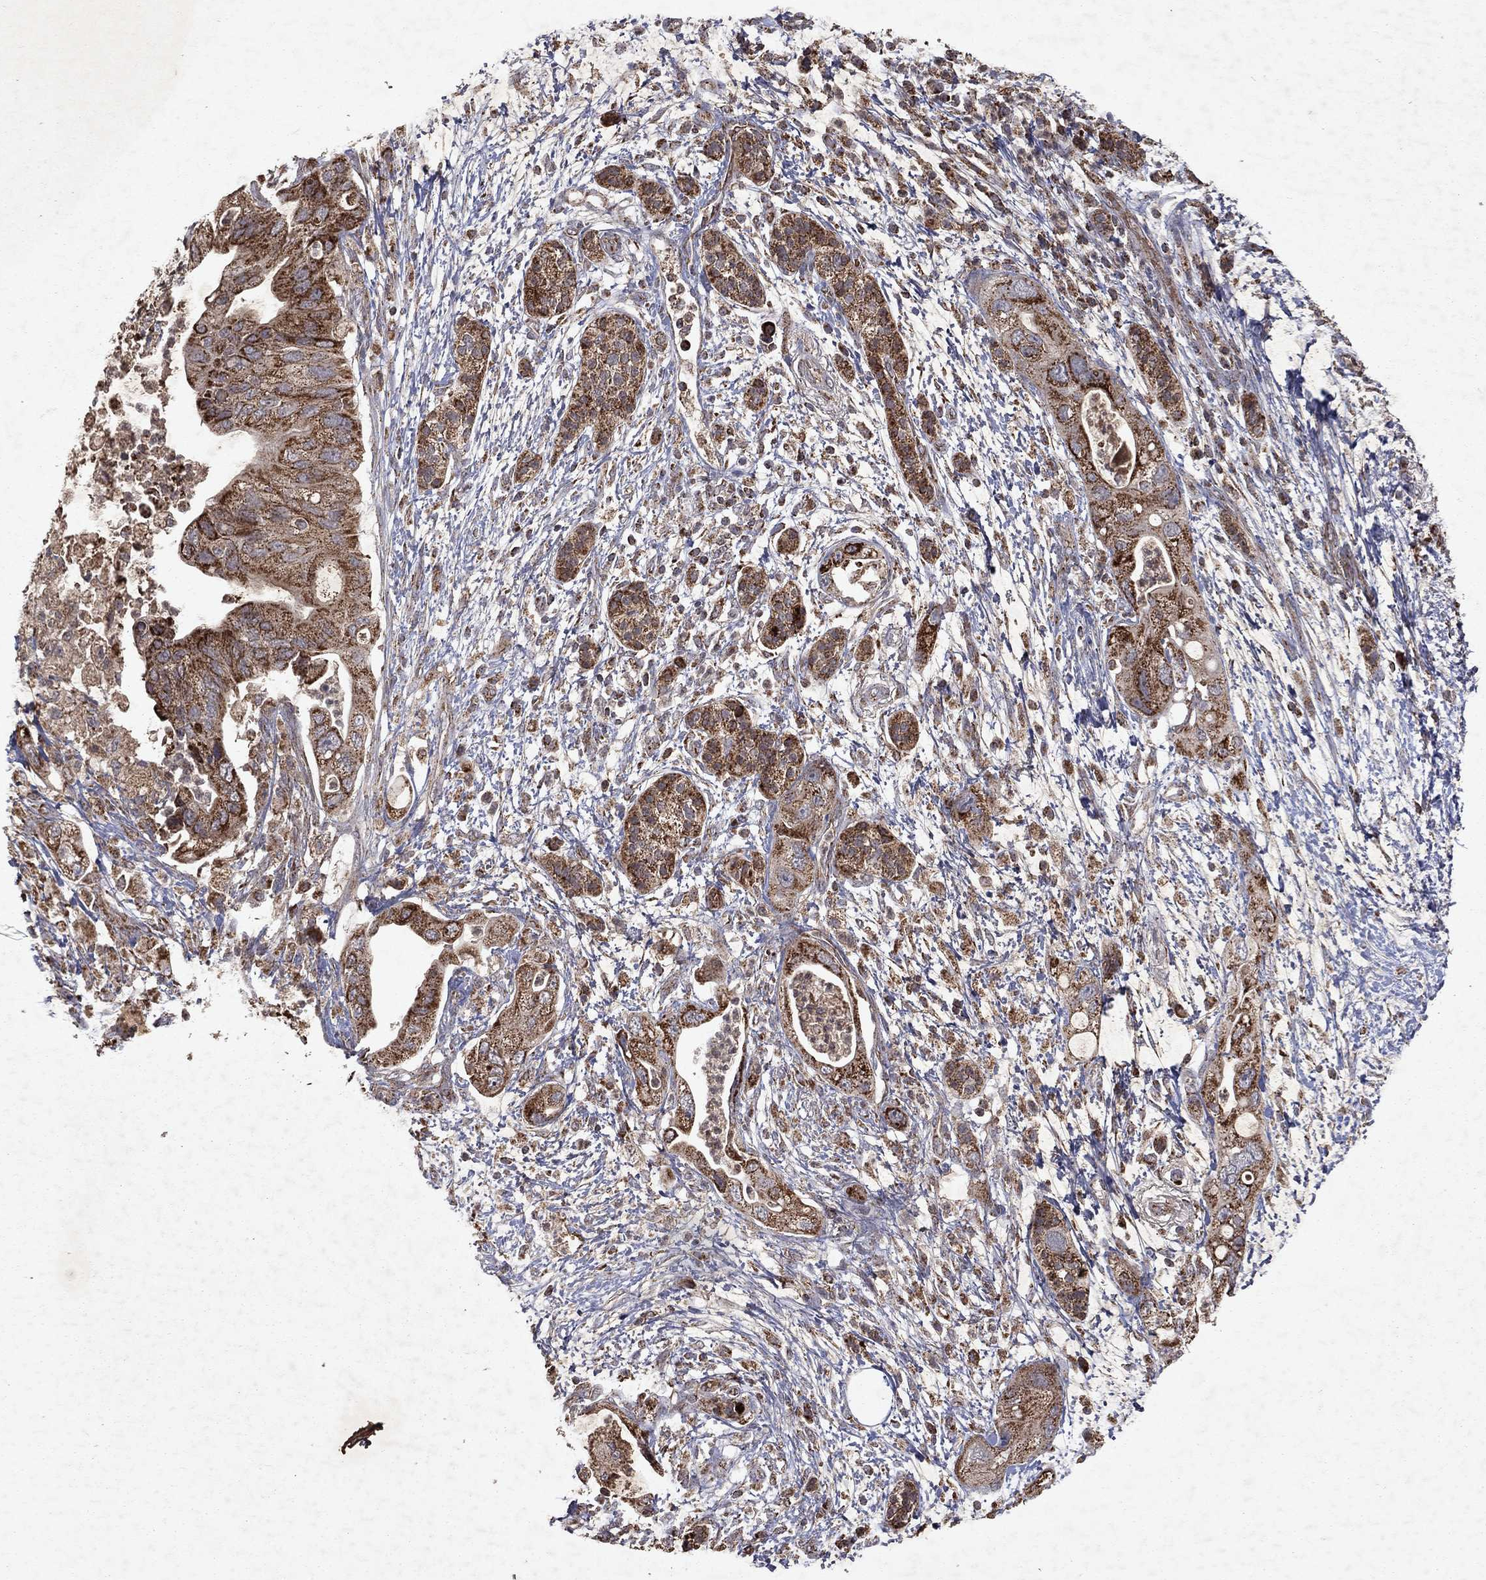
{"staining": {"intensity": "strong", "quantity": "25%-75%", "location": "cytoplasmic/membranous"}, "tissue": "pancreatic cancer", "cell_type": "Tumor cells", "image_type": "cancer", "snomed": [{"axis": "morphology", "description": "Adenocarcinoma, NOS"}, {"axis": "topography", "description": "Pancreas"}], "caption": "Human pancreatic cancer stained for a protein (brown) exhibits strong cytoplasmic/membranous positive positivity in about 25%-75% of tumor cells.", "gene": "PYROXD2", "patient": {"sex": "female", "age": 72}}